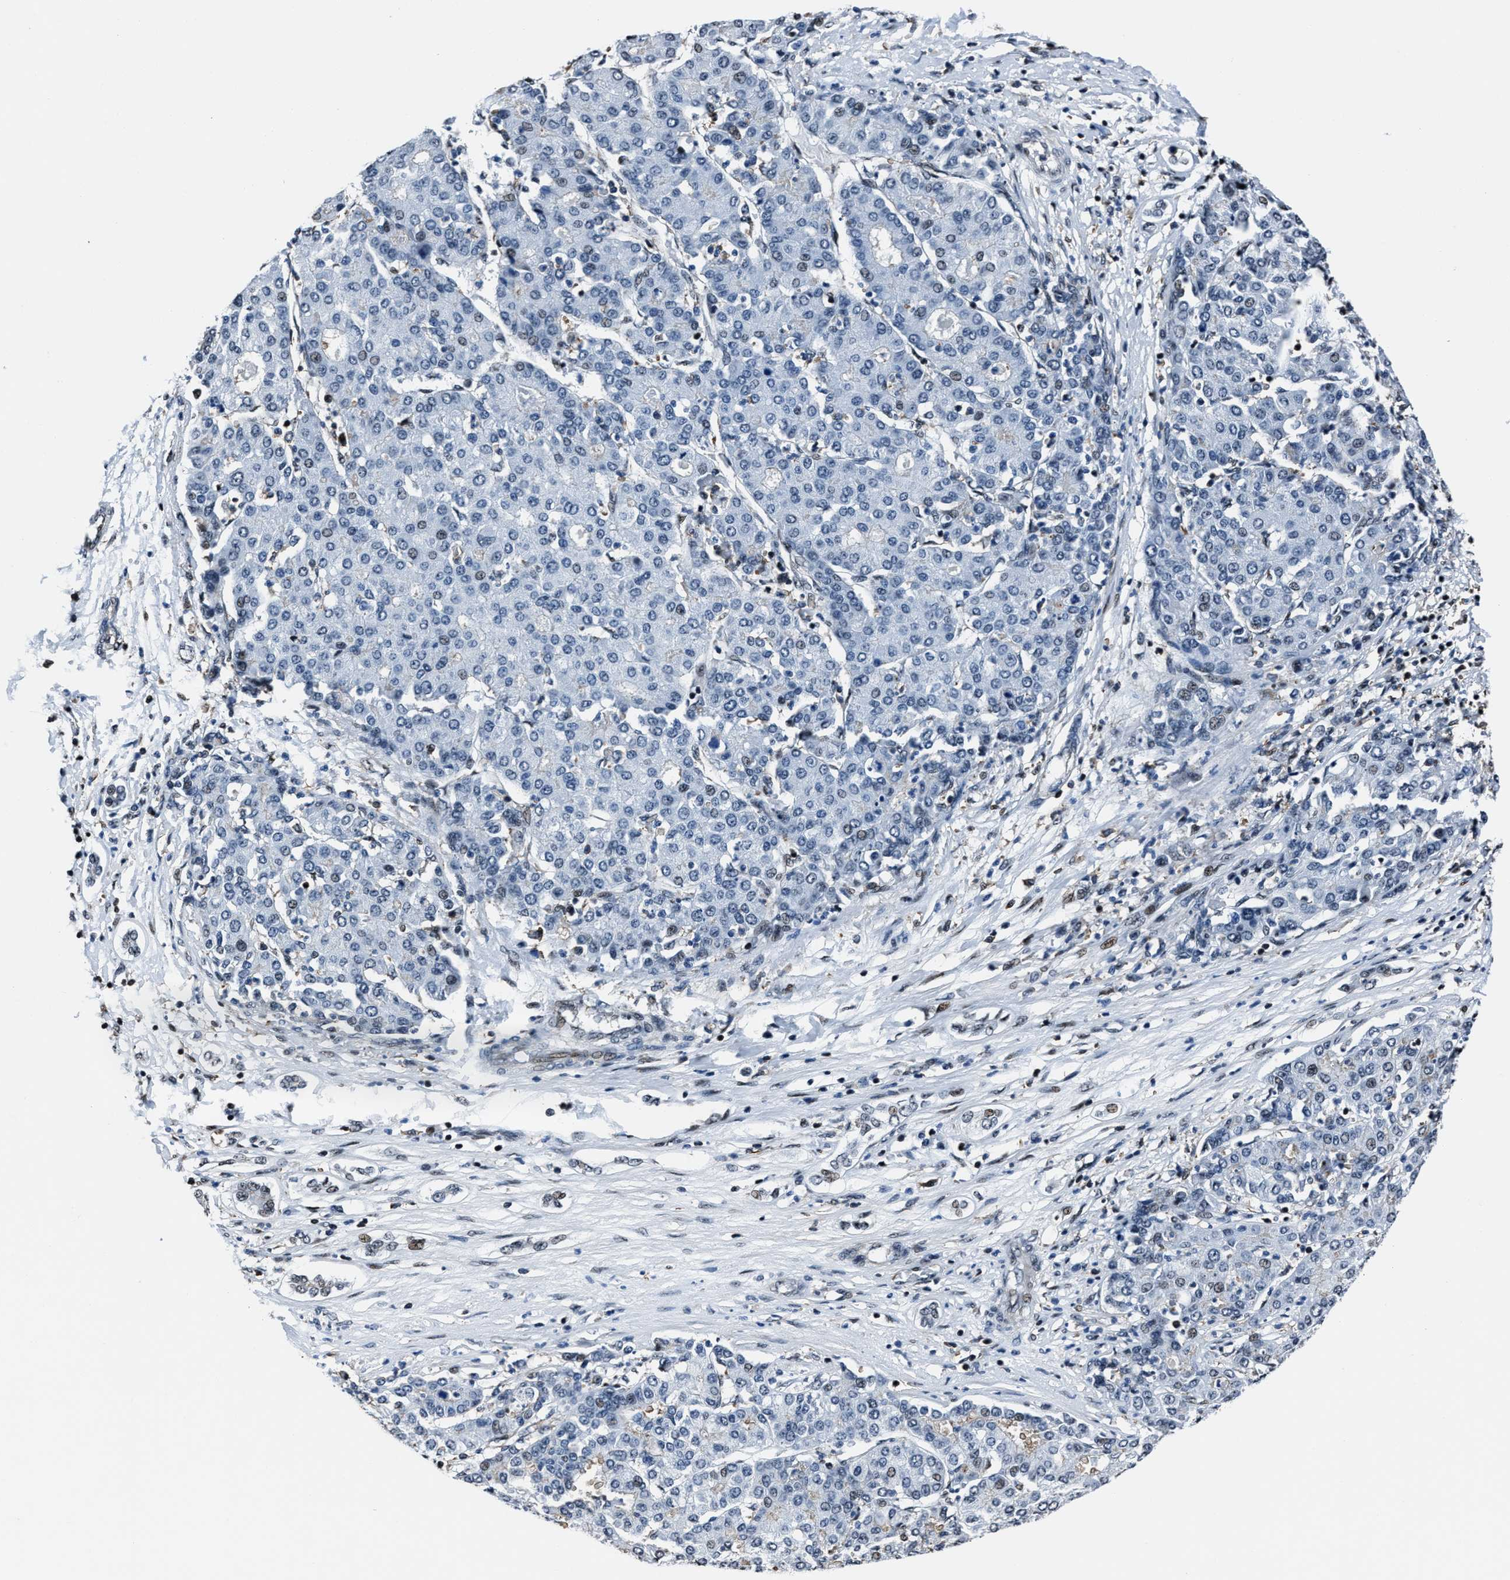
{"staining": {"intensity": "negative", "quantity": "none", "location": "none"}, "tissue": "liver cancer", "cell_type": "Tumor cells", "image_type": "cancer", "snomed": [{"axis": "morphology", "description": "Carcinoma, Hepatocellular, NOS"}, {"axis": "topography", "description": "Liver"}], "caption": "Immunohistochemistry (IHC) micrograph of neoplastic tissue: hepatocellular carcinoma (liver) stained with DAB (3,3'-diaminobenzidine) displays no significant protein positivity in tumor cells.", "gene": "PPIE", "patient": {"sex": "male", "age": 65}}